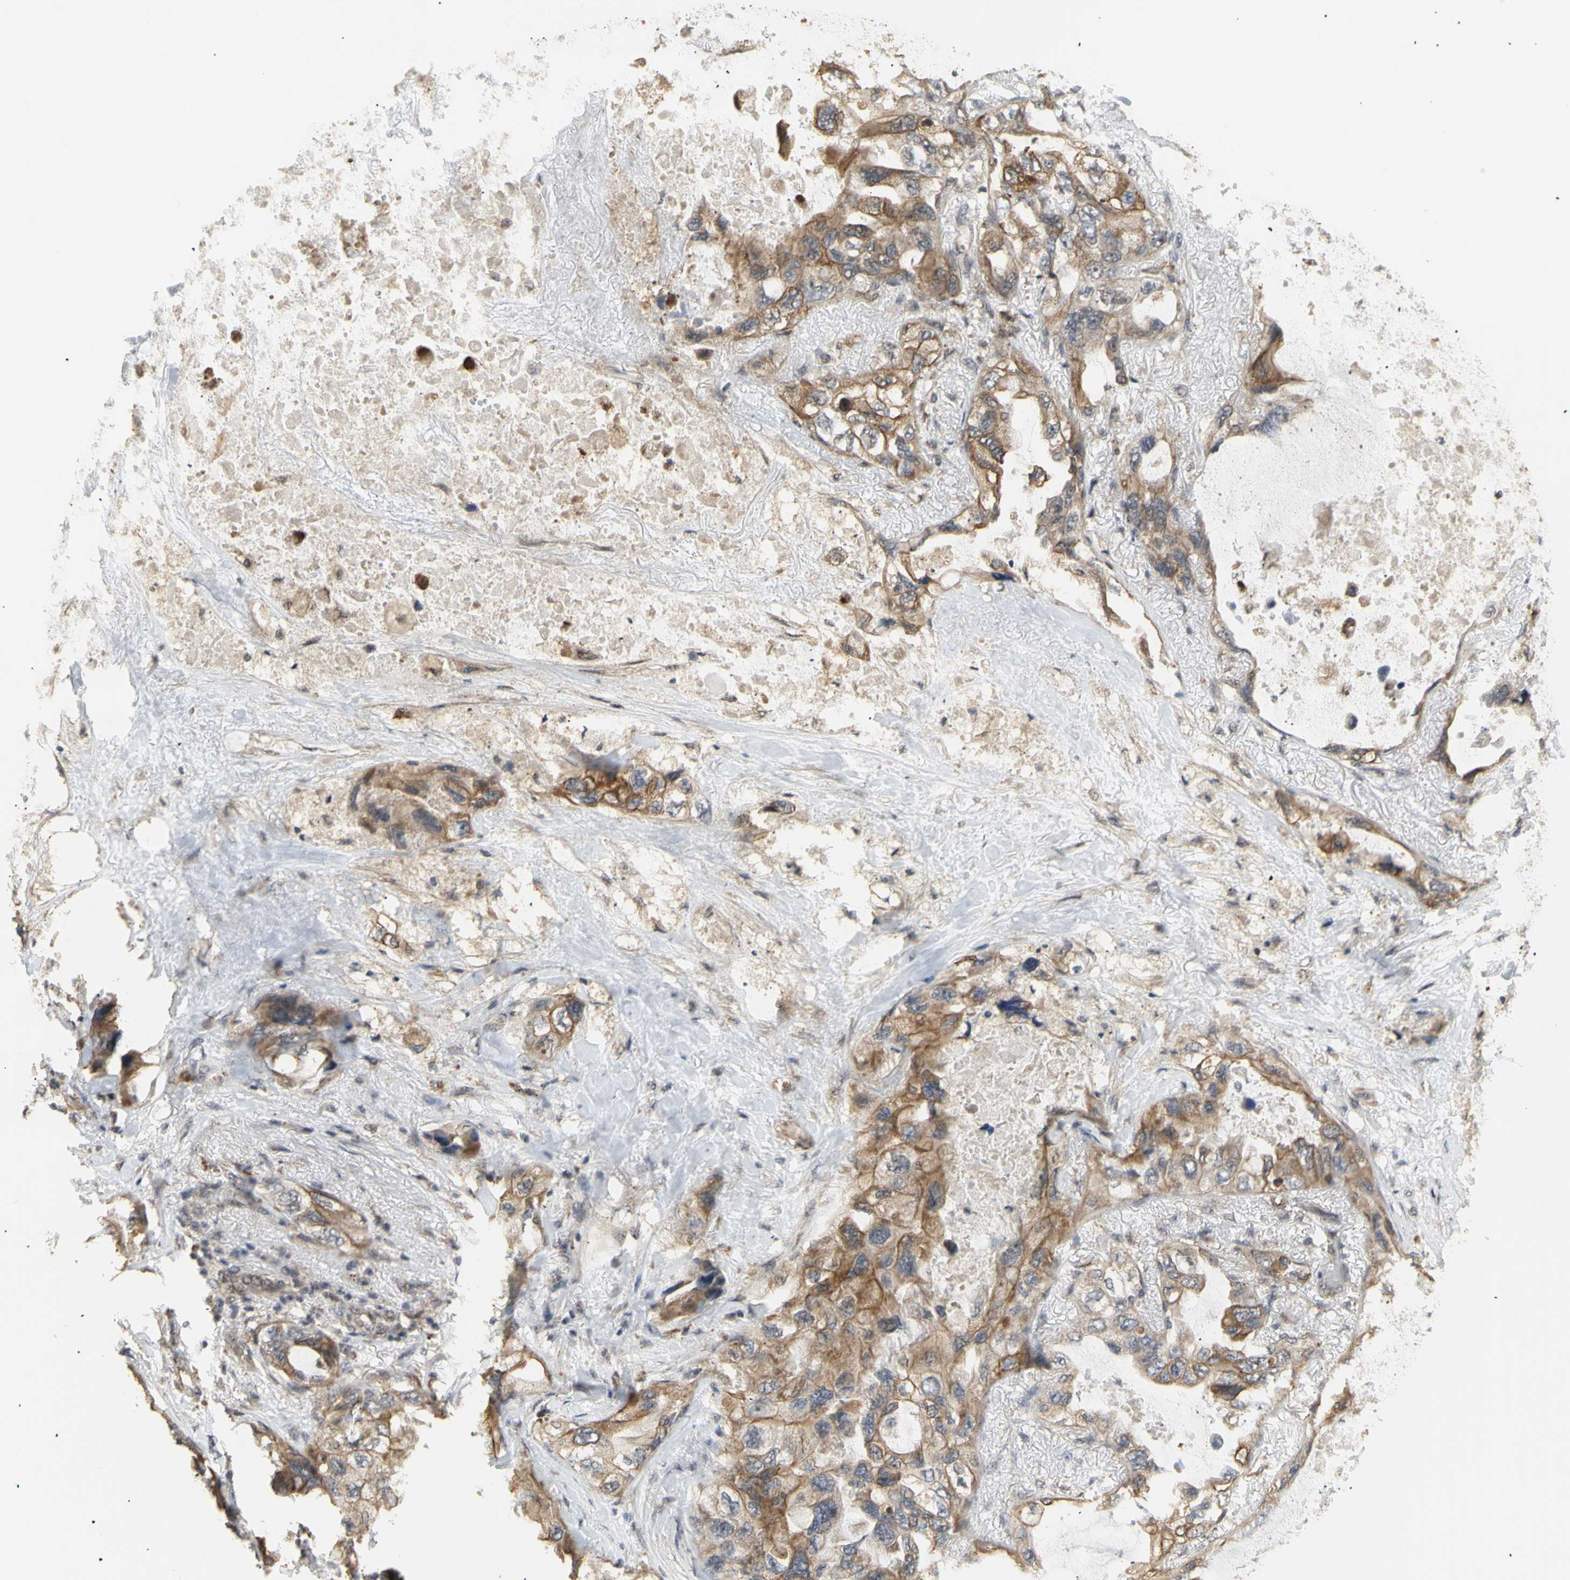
{"staining": {"intensity": "moderate", "quantity": ">75%", "location": "cytoplasmic/membranous"}, "tissue": "lung cancer", "cell_type": "Tumor cells", "image_type": "cancer", "snomed": [{"axis": "morphology", "description": "Squamous cell carcinoma, NOS"}, {"axis": "topography", "description": "Lung"}], "caption": "The photomicrograph shows immunohistochemical staining of squamous cell carcinoma (lung). There is moderate cytoplasmic/membranous positivity is appreciated in approximately >75% of tumor cells. (brown staining indicates protein expression, while blue staining denotes nuclei).", "gene": "GTF2E2", "patient": {"sex": "female", "age": 73}}